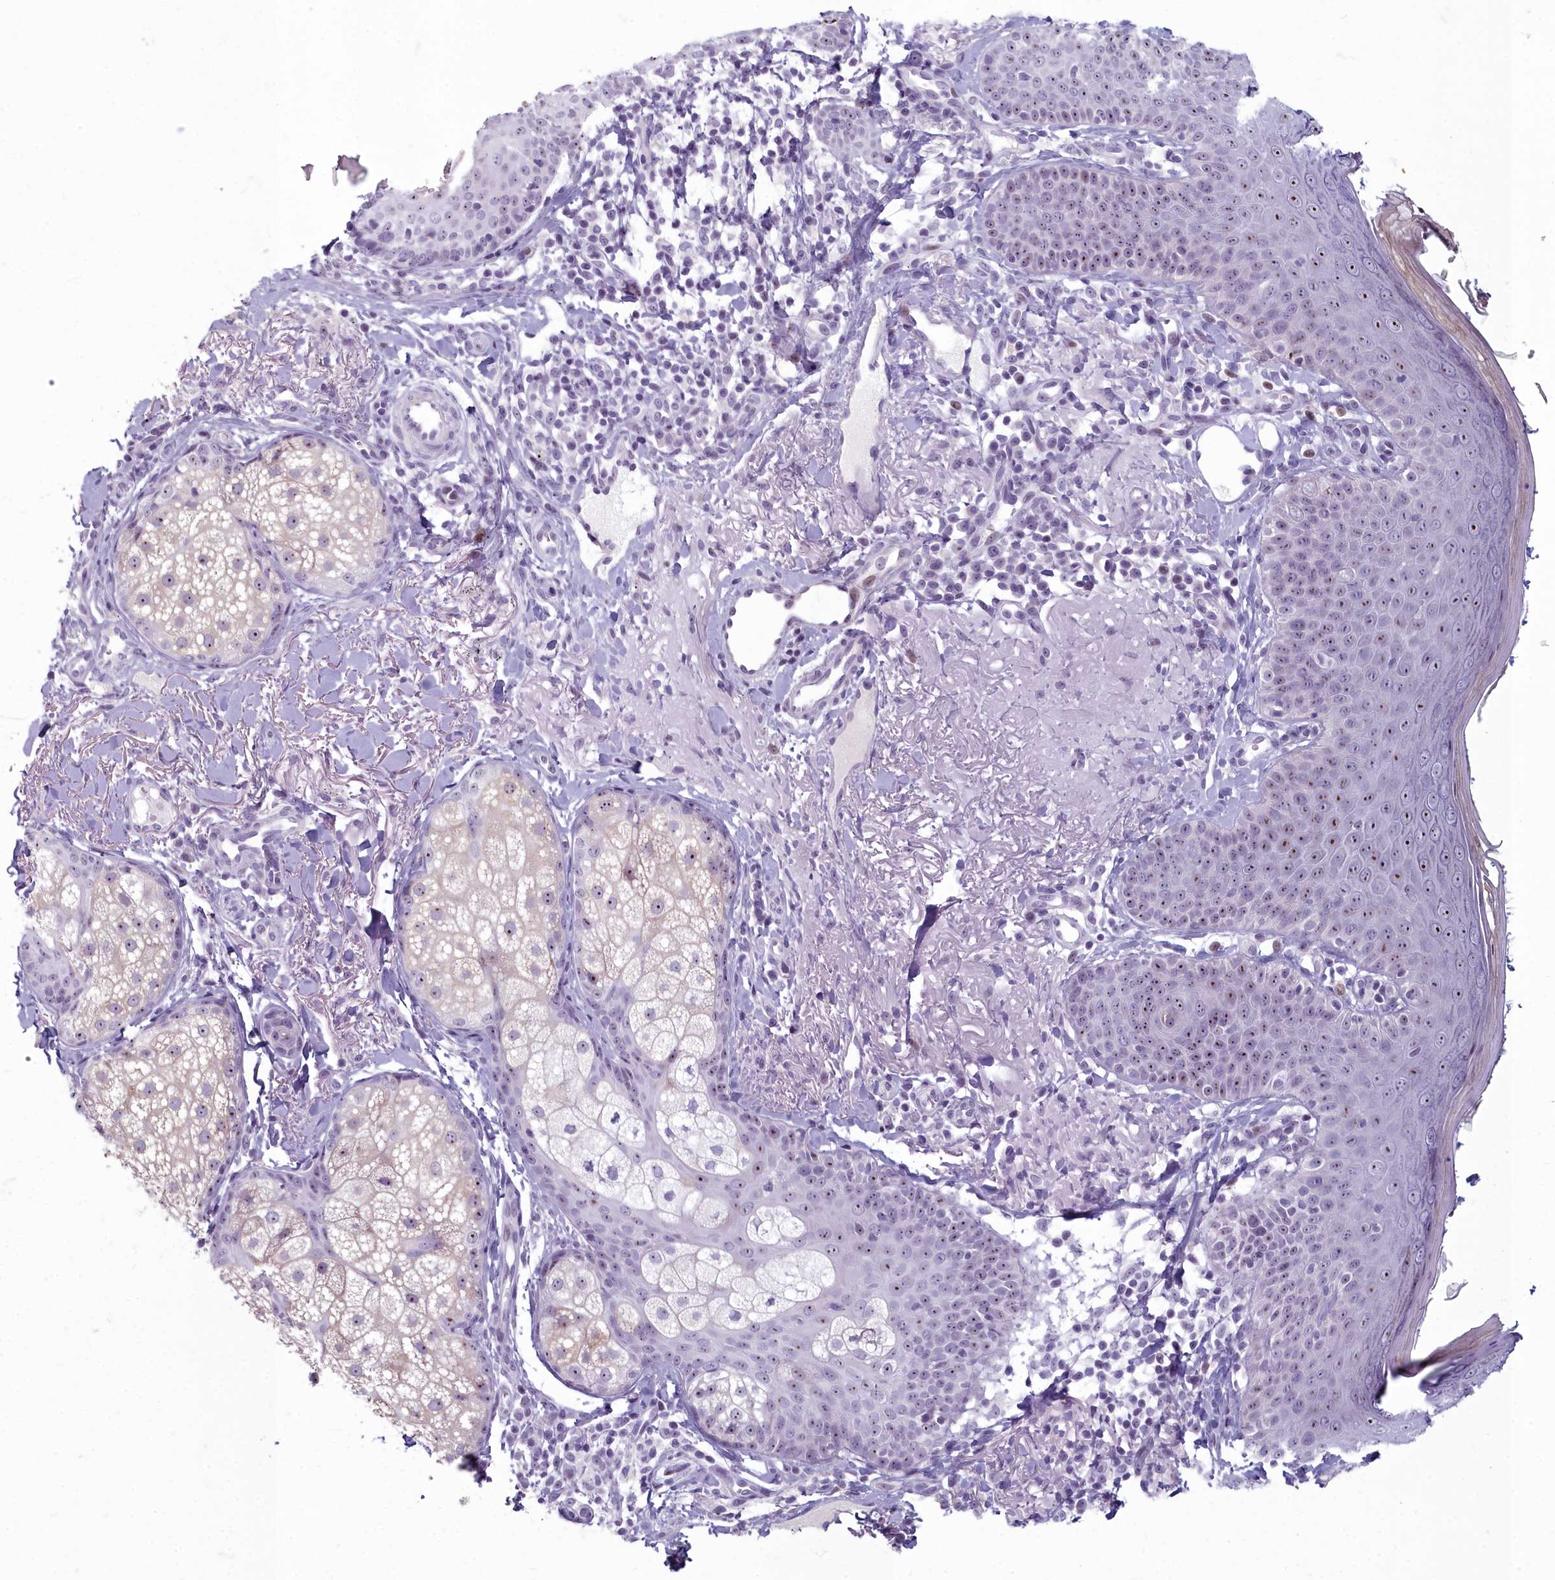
{"staining": {"intensity": "weak", "quantity": "25%-75%", "location": "nuclear"}, "tissue": "skin", "cell_type": "Fibroblasts", "image_type": "normal", "snomed": [{"axis": "morphology", "description": "Normal tissue, NOS"}, {"axis": "topography", "description": "Skin"}], "caption": "Immunohistochemistry (IHC) photomicrograph of benign human skin stained for a protein (brown), which demonstrates low levels of weak nuclear expression in about 25%-75% of fibroblasts.", "gene": "INSYN2A", "patient": {"sex": "male", "age": 57}}